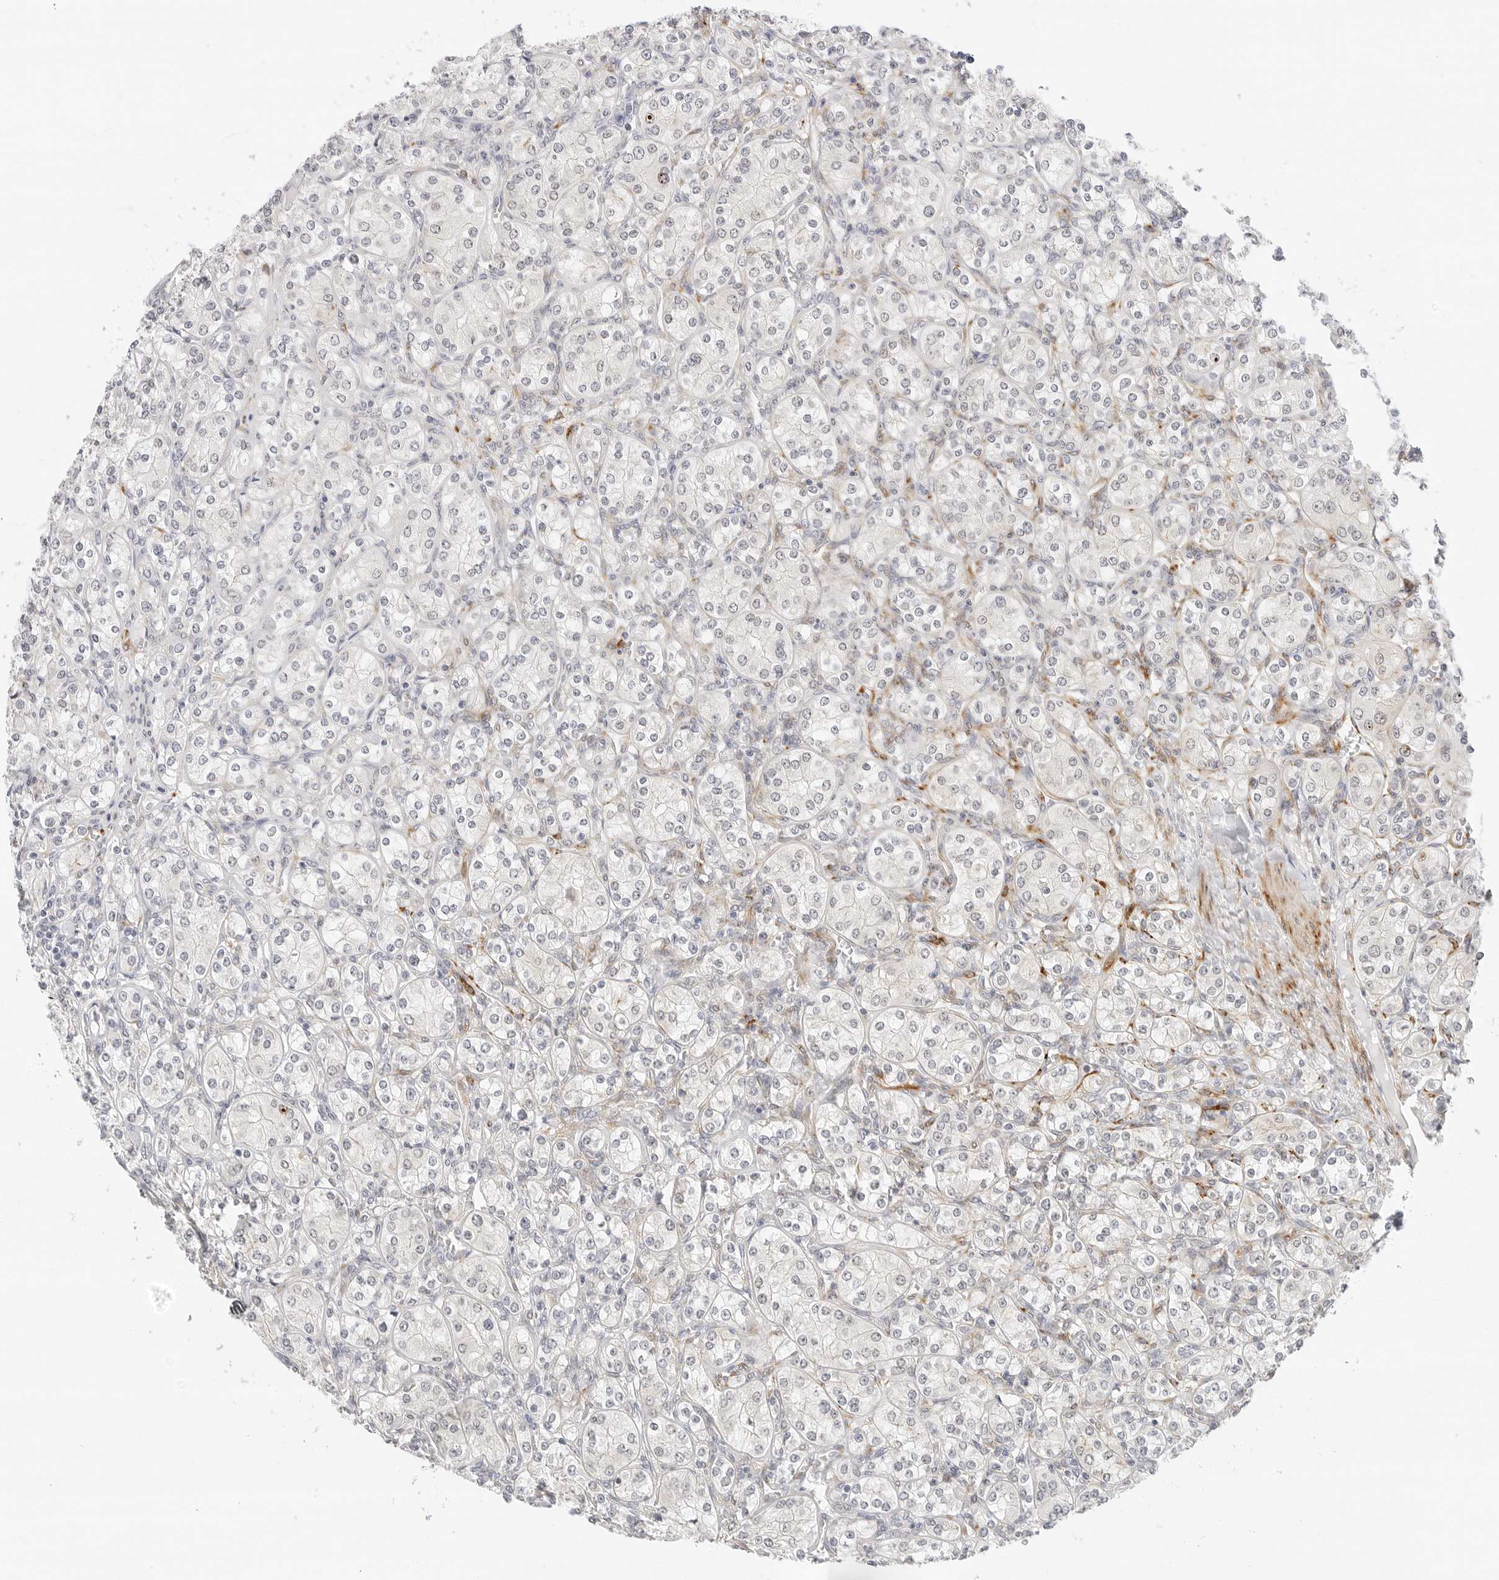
{"staining": {"intensity": "weak", "quantity": "<25%", "location": "cytoplasmic/membranous"}, "tissue": "renal cancer", "cell_type": "Tumor cells", "image_type": "cancer", "snomed": [{"axis": "morphology", "description": "Adenocarcinoma, NOS"}, {"axis": "topography", "description": "Kidney"}], "caption": "Photomicrograph shows no significant protein positivity in tumor cells of renal adenocarcinoma.", "gene": "PCDH19", "patient": {"sex": "male", "age": 77}}